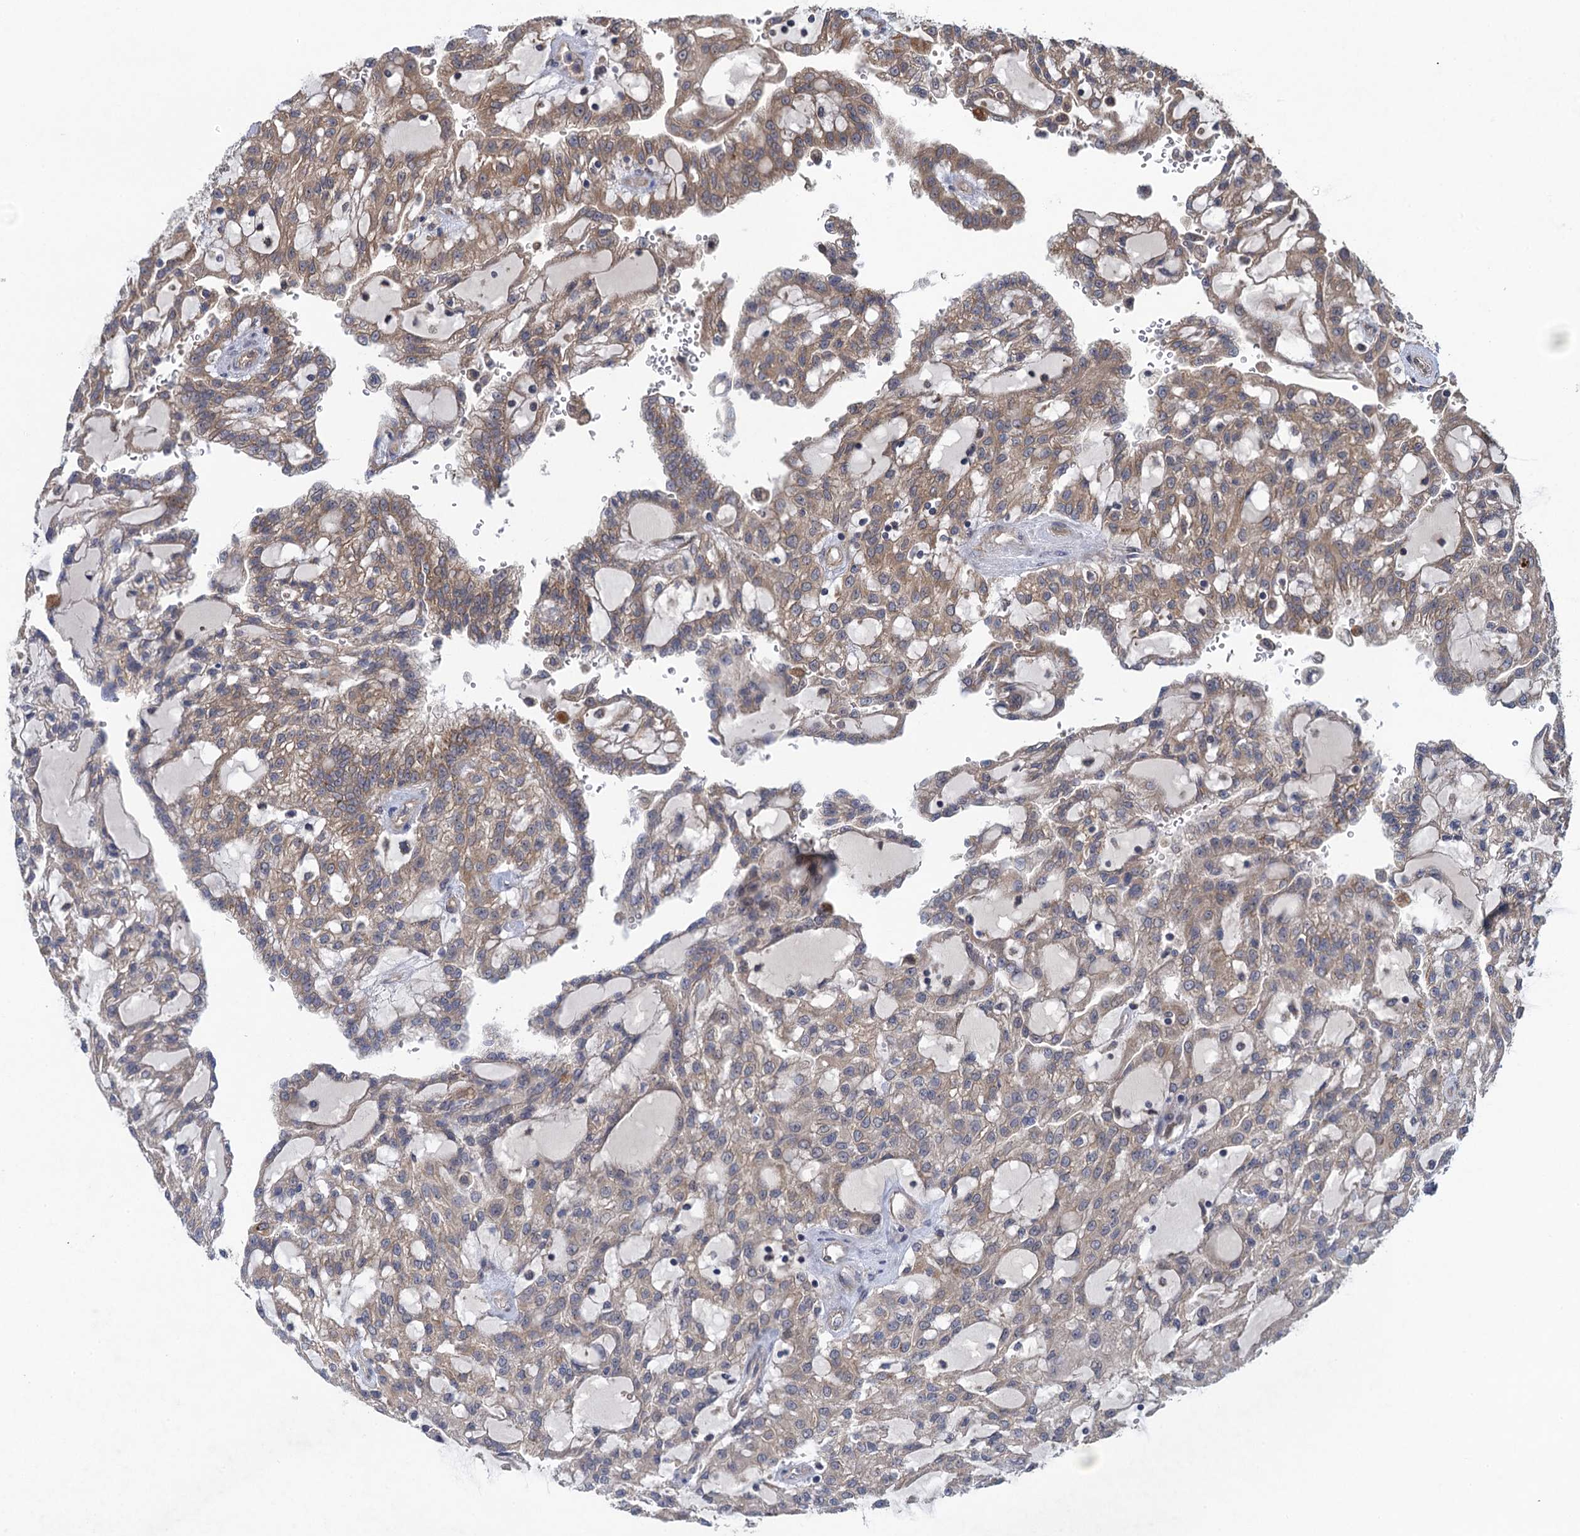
{"staining": {"intensity": "weak", "quantity": ">75%", "location": "cytoplasmic/membranous"}, "tissue": "renal cancer", "cell_type": "Tumor cells", "image_type": "cancer", "snomed": [{"axis": "morphology", "description": "Adenocarcinoma, NOS"}, {"axis": "topography", "description": "Kidney"}], "caption": "Renal adenocarcinoma was stained to show a protein in brown. There is low levels of weak cytoplasmic/membranous staining in about >75% of tumor cells.", "gene": "HAUS1", "patient": {"sex": "male", "age": 63}}